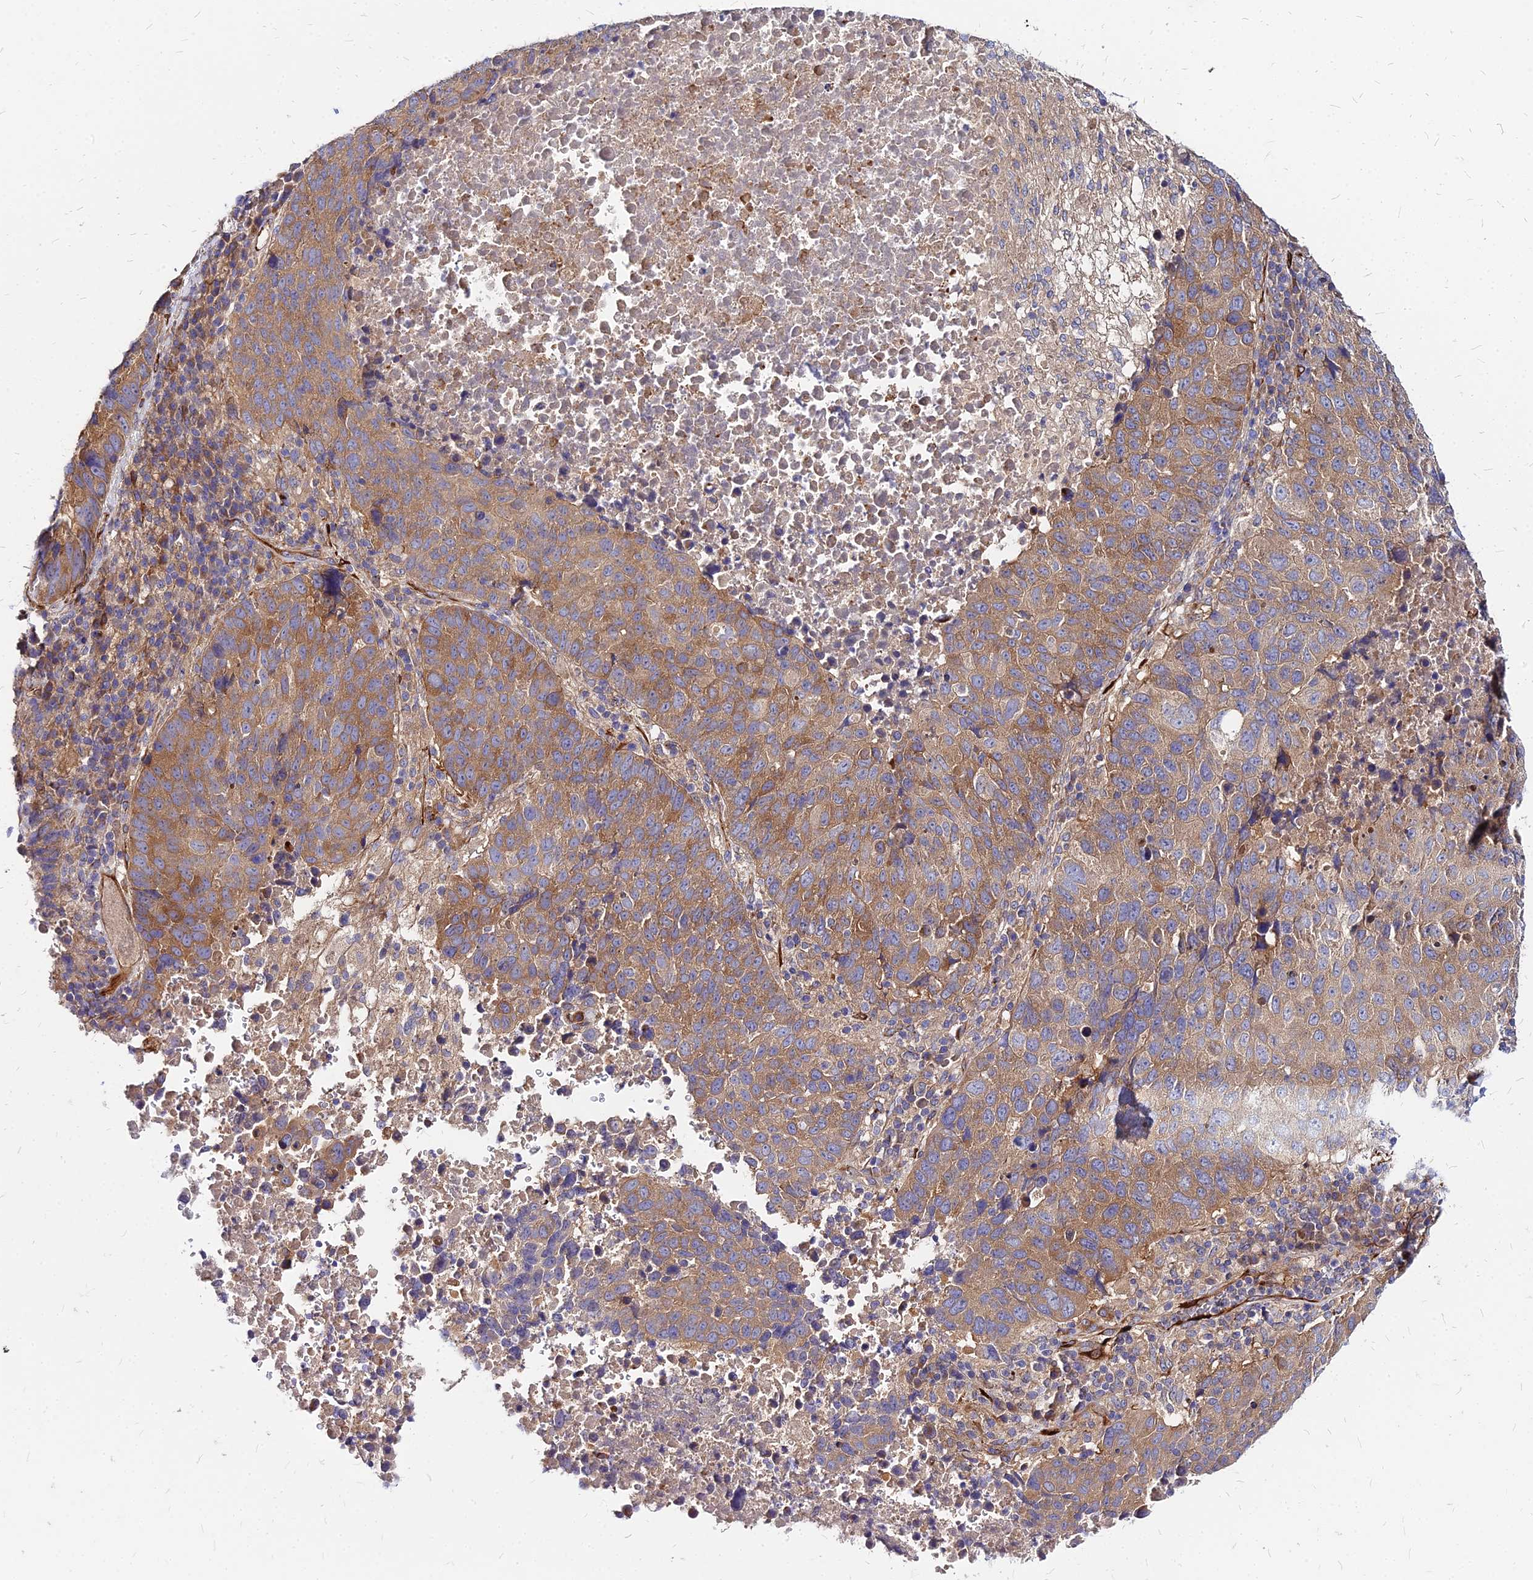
{"staining": {"intensity": "moderate", "quantity": ">75%", "location": "cytoplasmic/membranous"}, "tissue": "lung cancer", "cell_type": "Tumor cells", "image_type": "cancer", "snomed": [{"axis": "morphology", "description": "Squamous cell carcinoma, NOS"}, {"axis": "topography", "description": "Lung"}], "caption": "Lung cancer (squamous cell carcinoma) stained for a protein (brown) displays moderate cytoplasmic/membranous positive positivity in about >75% of tumor cells.", "gene": "COMMD10", "patient": {"sex": "male", "age": 73}}